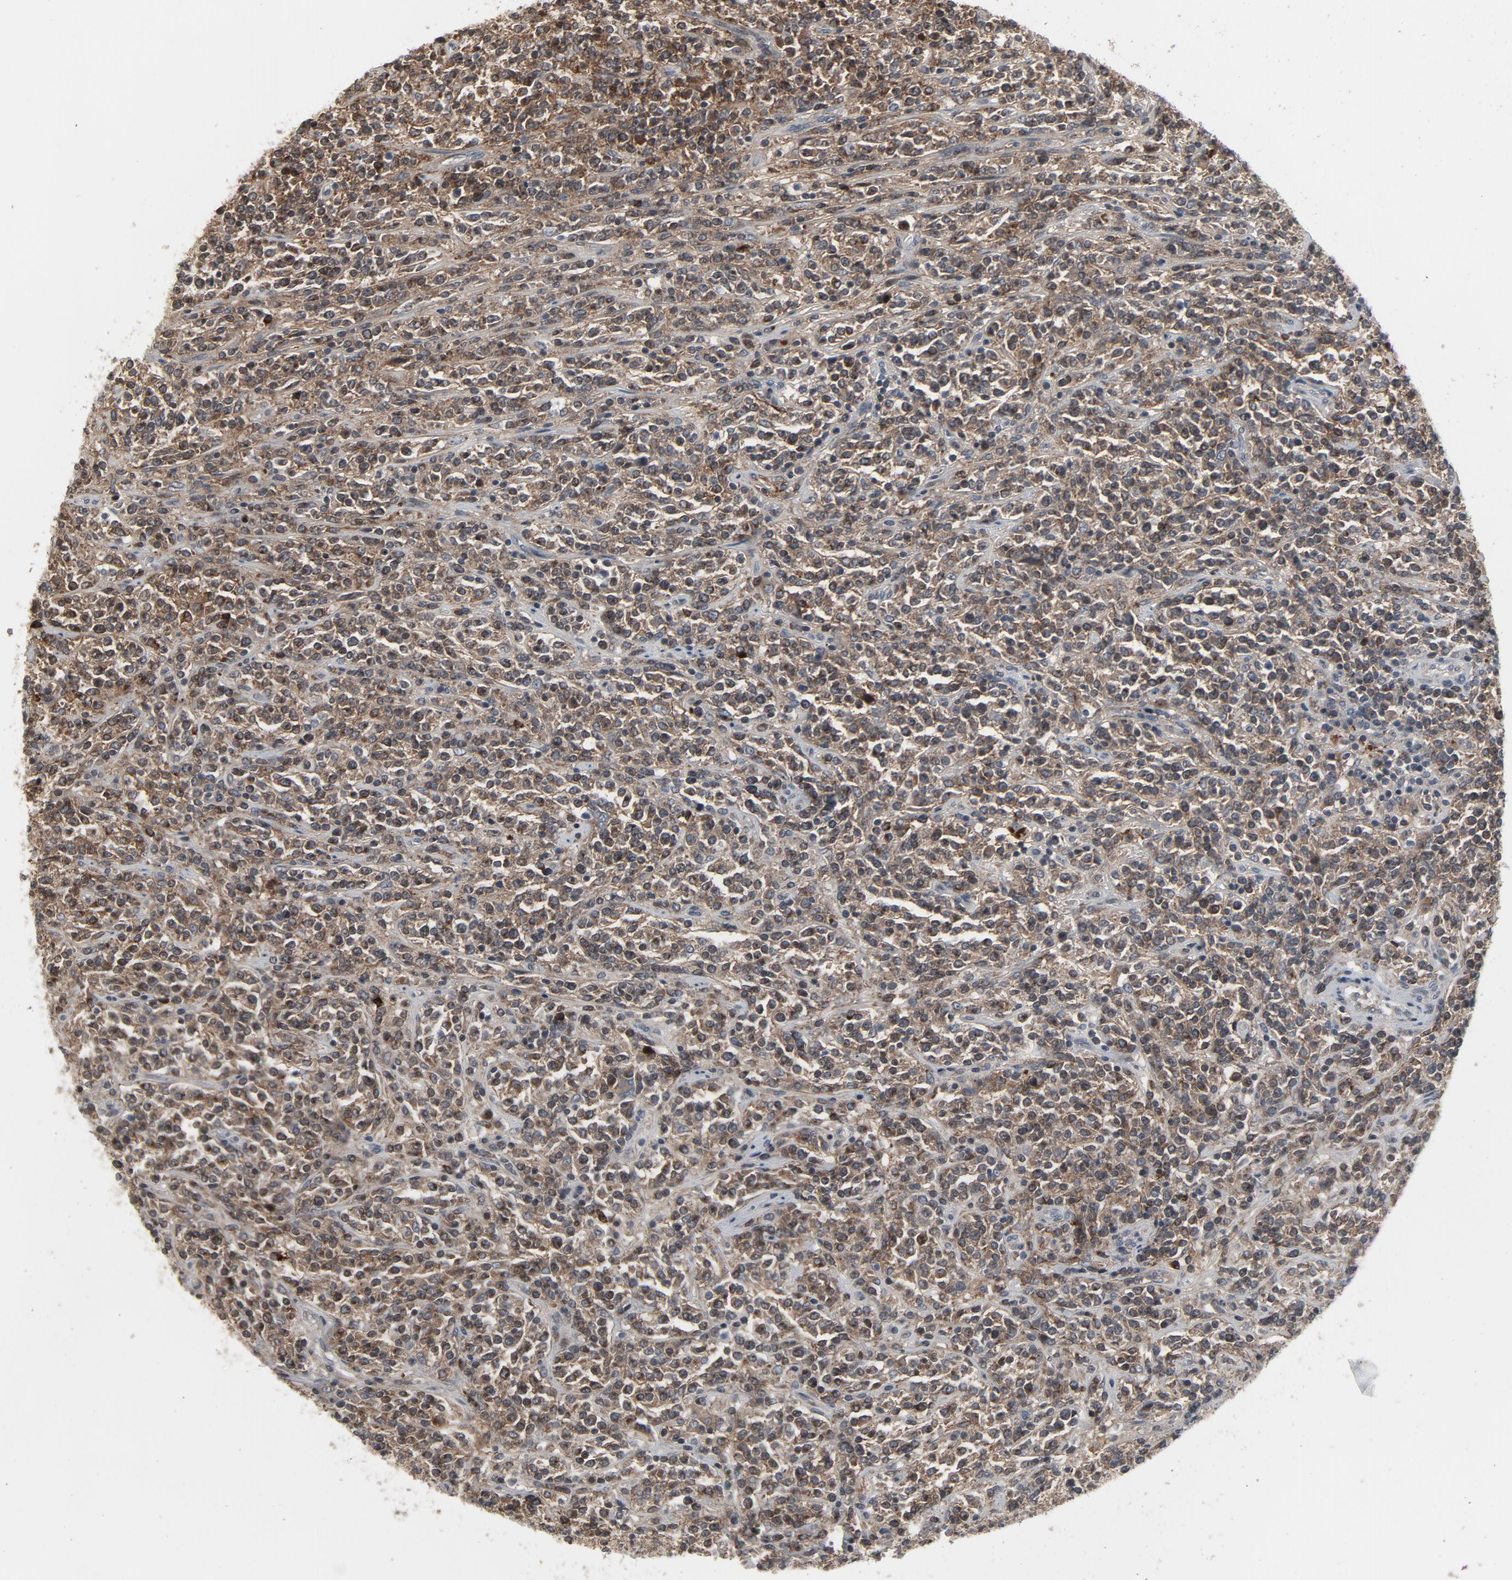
{"staining": {"intensity": "moderate", "quantity": "<25%", "location": "cytoplasmic/membranous"}, "tissue": "lymphoma", "cell_type": "Tumor cells", "image_type": "cancer", "snomed": [{"axis": "morphology", "description": "Malignant lymphoma, non-Hodgkin's type, High grade"}, {"axis": "topography", "description": "Soft tissue"}], "caption": "Human malignant lymphoma, non-Hodgkin's type (high-grade) stained for a protein (brown) demonstrates moderate cytoplasmic/membranous positive staining in about <25% of tumor cells.", "gene": "PDZD4", "patient": {"sex": "male", "age": 18}}